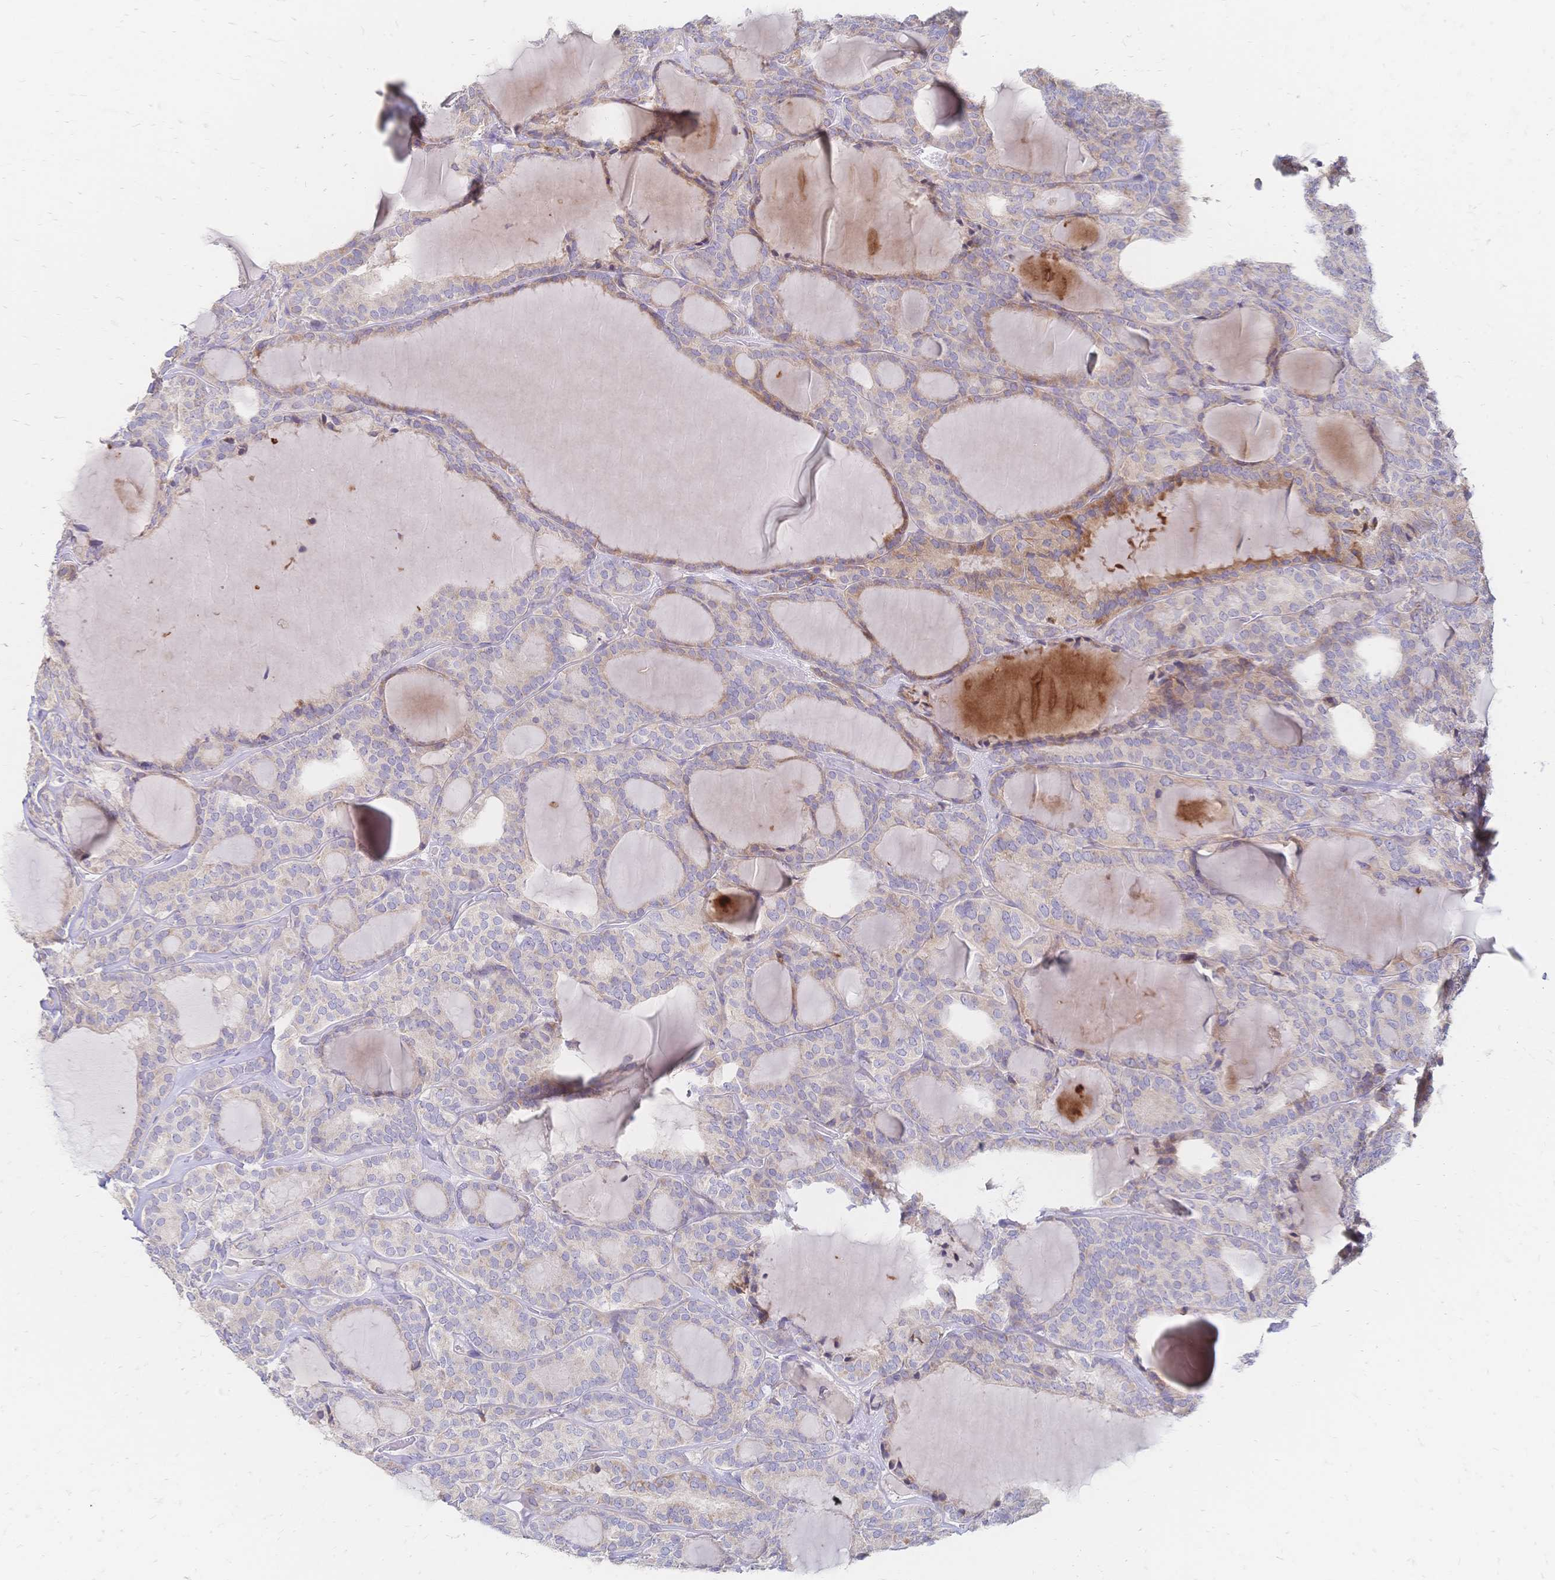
{"staining": {"intensity": "weak", "quantity": "25%-75%", "location": "cytoplasmic/membranous"}, "tissue": "thyroid cancer", "cell_type": "Tumor cells", "image_type": "cancer", "snomed": [{"axis": "morphology", "description": "Follicular adenoma carcinoma, NOS"}, {"axis": "topography", "description": "Thyroid gland"}], "caption": "Immunohistochemical staining of thyroid cancer displays low levels of weak cytoplasmic/membranous positivity in approximately 25%-75% of tumor cells.", "gene": "VWC2L", "patient": {"sex": "male", "age": 74}}